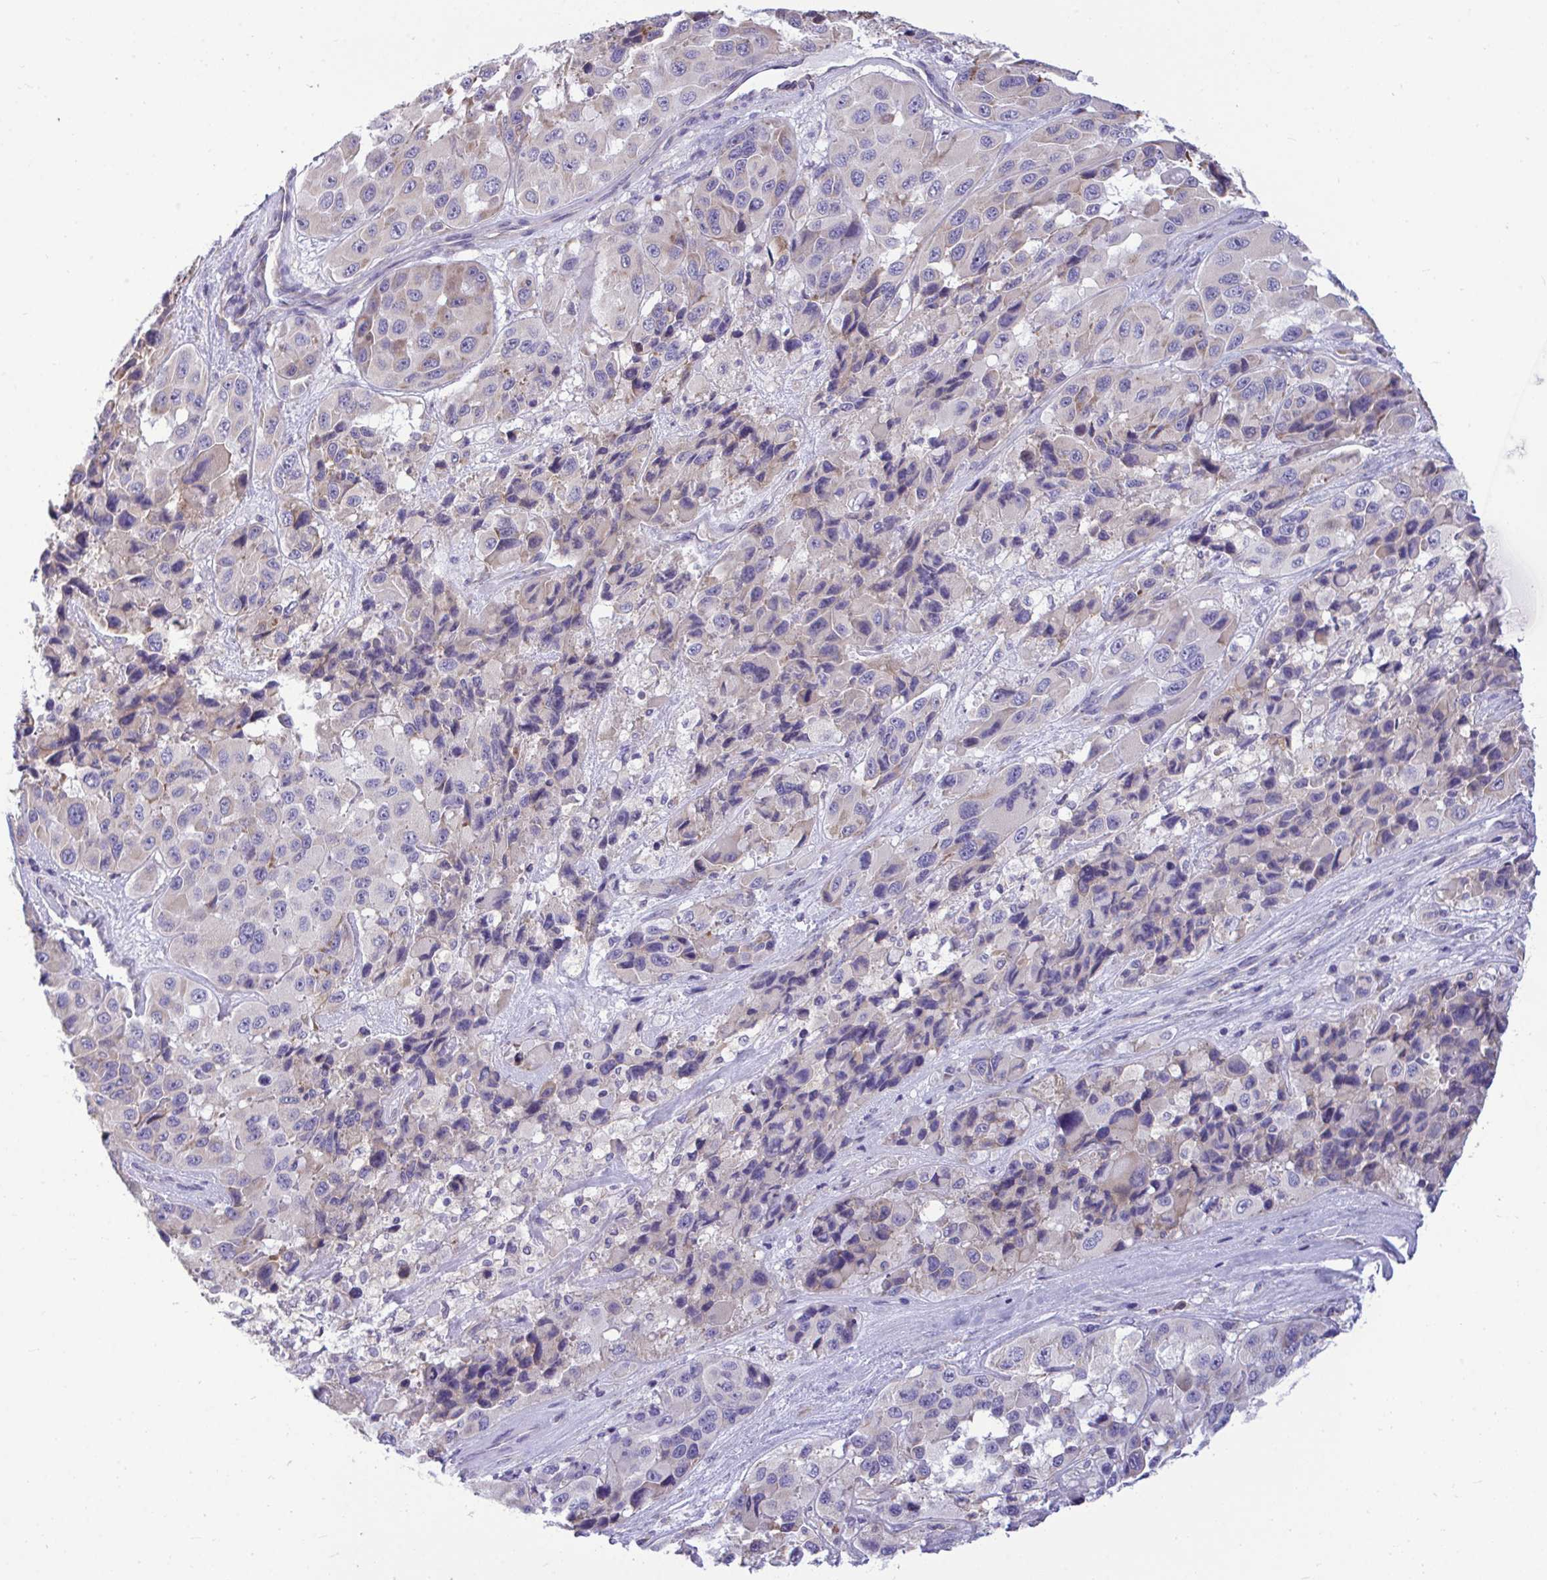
{"staining": {"intensity": "negative", "quantity": "none", "location": "none"}, "tissue": "melanoma", "cell_type": "Tumor cells", "image_type": "cancer", "snomed": [{"axis": "morphology", "description": "Malignant melanoma, Metastatic site"}, {"axis": "topography", "description": "Lymph node"}], "caption": "IHC of malignant melanoma (metastatic site) shows no positivity in tumor cells.", "gene": "PIGK", "patient": {"sex": "female", "age": 65}}